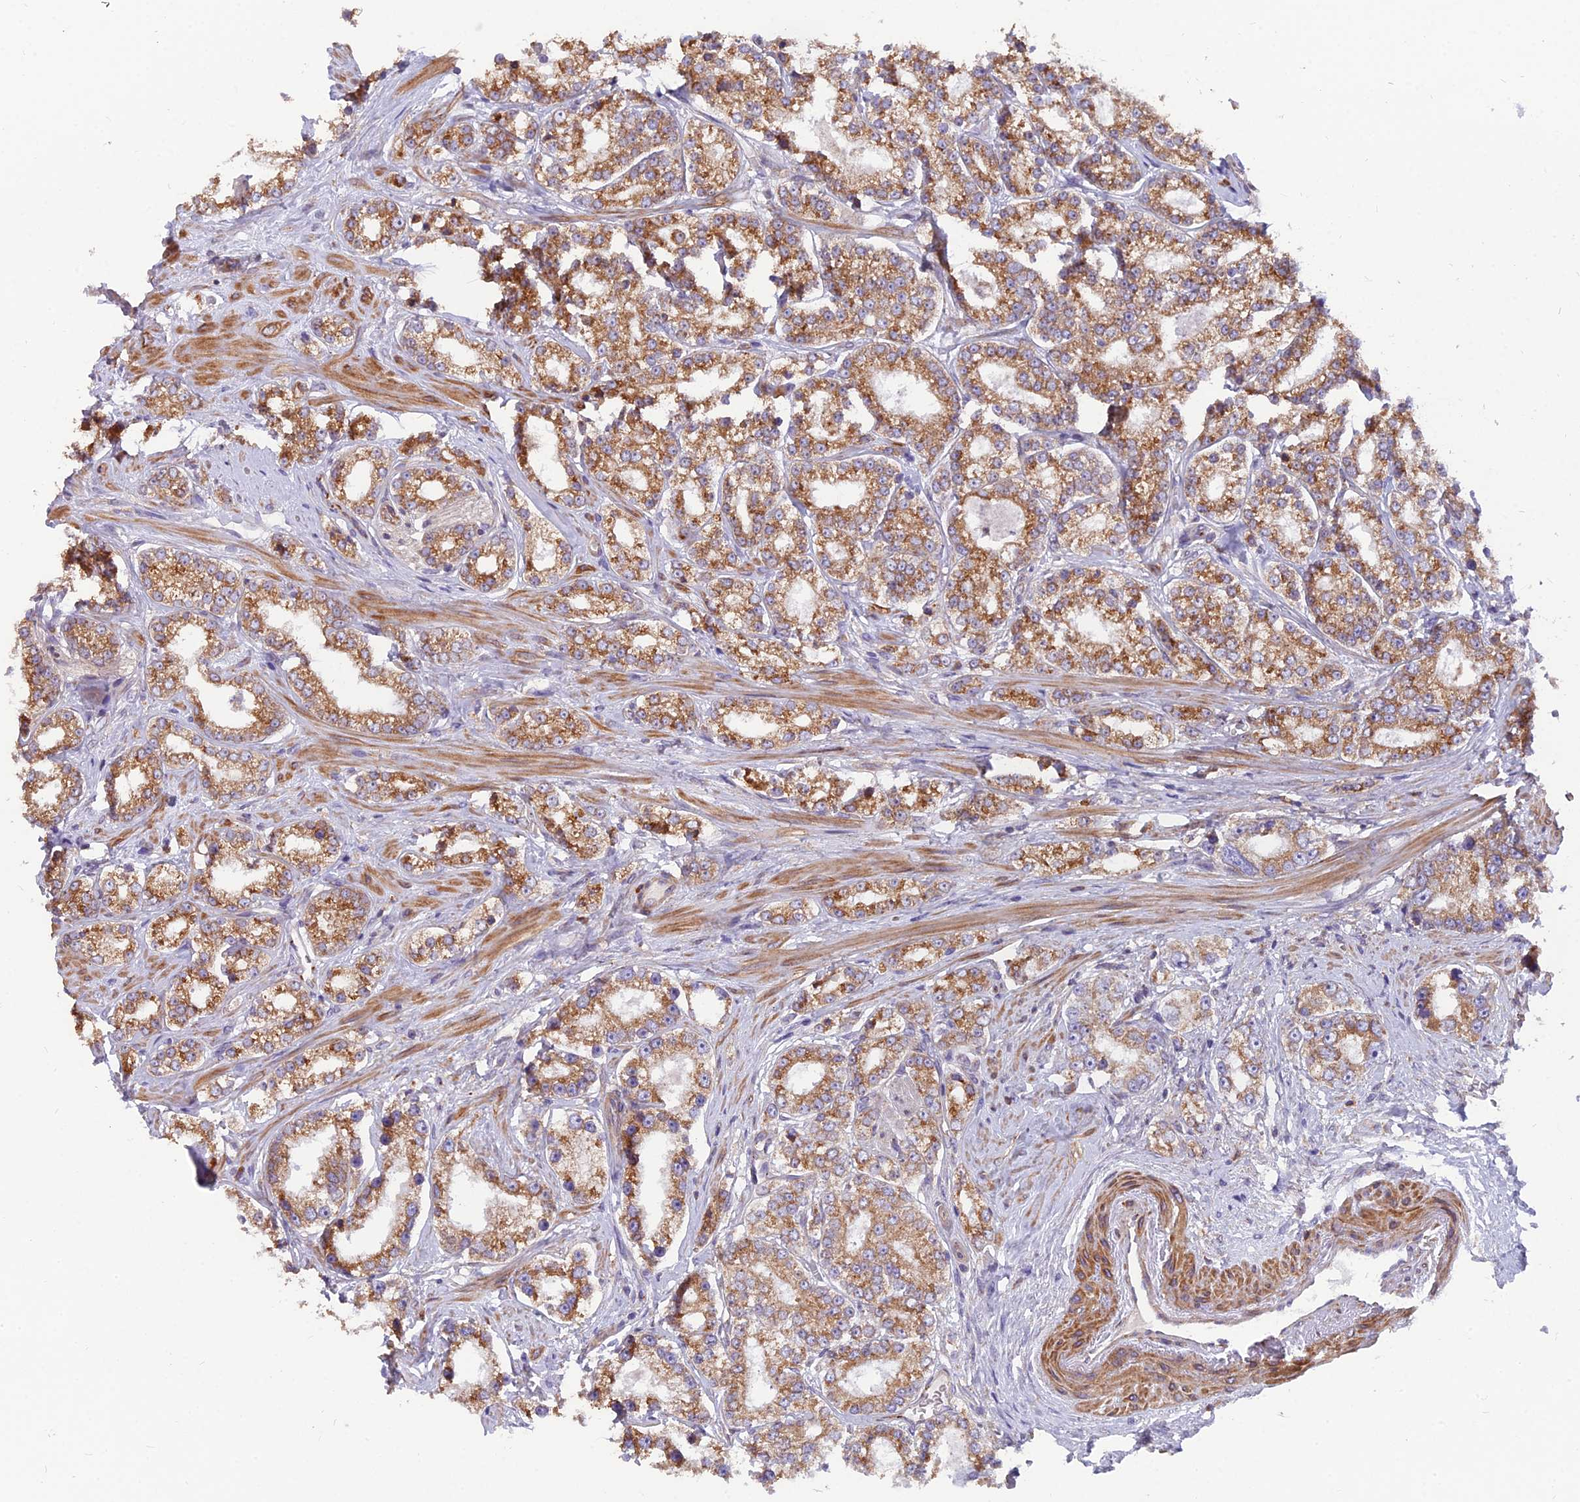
{"staining": {"intensity": "moderate", "quantity": ">75%", "location": "cytoplasmic/membranous"}, "tissue": "prostate cancer", "cell_type": "Tumor cells", "image_type": "cancer", "snomed": [{"axis": "morphology", "description": "Normal tissue, NOS"}, {"axis": "morphology", "description": "Adenocarcinoma, High grade"}, {"axis": "topography", "description": "Prostate"}], "caption": "A photomicrograph showing moderate cytoplasmic/membranous staining in approximately >75% of tumor cells in prostate cancer, as visualized by brown immunohistochemical staining.", "gene": "TBC1D20", "patient": {"sex": "male", "age": 83}}